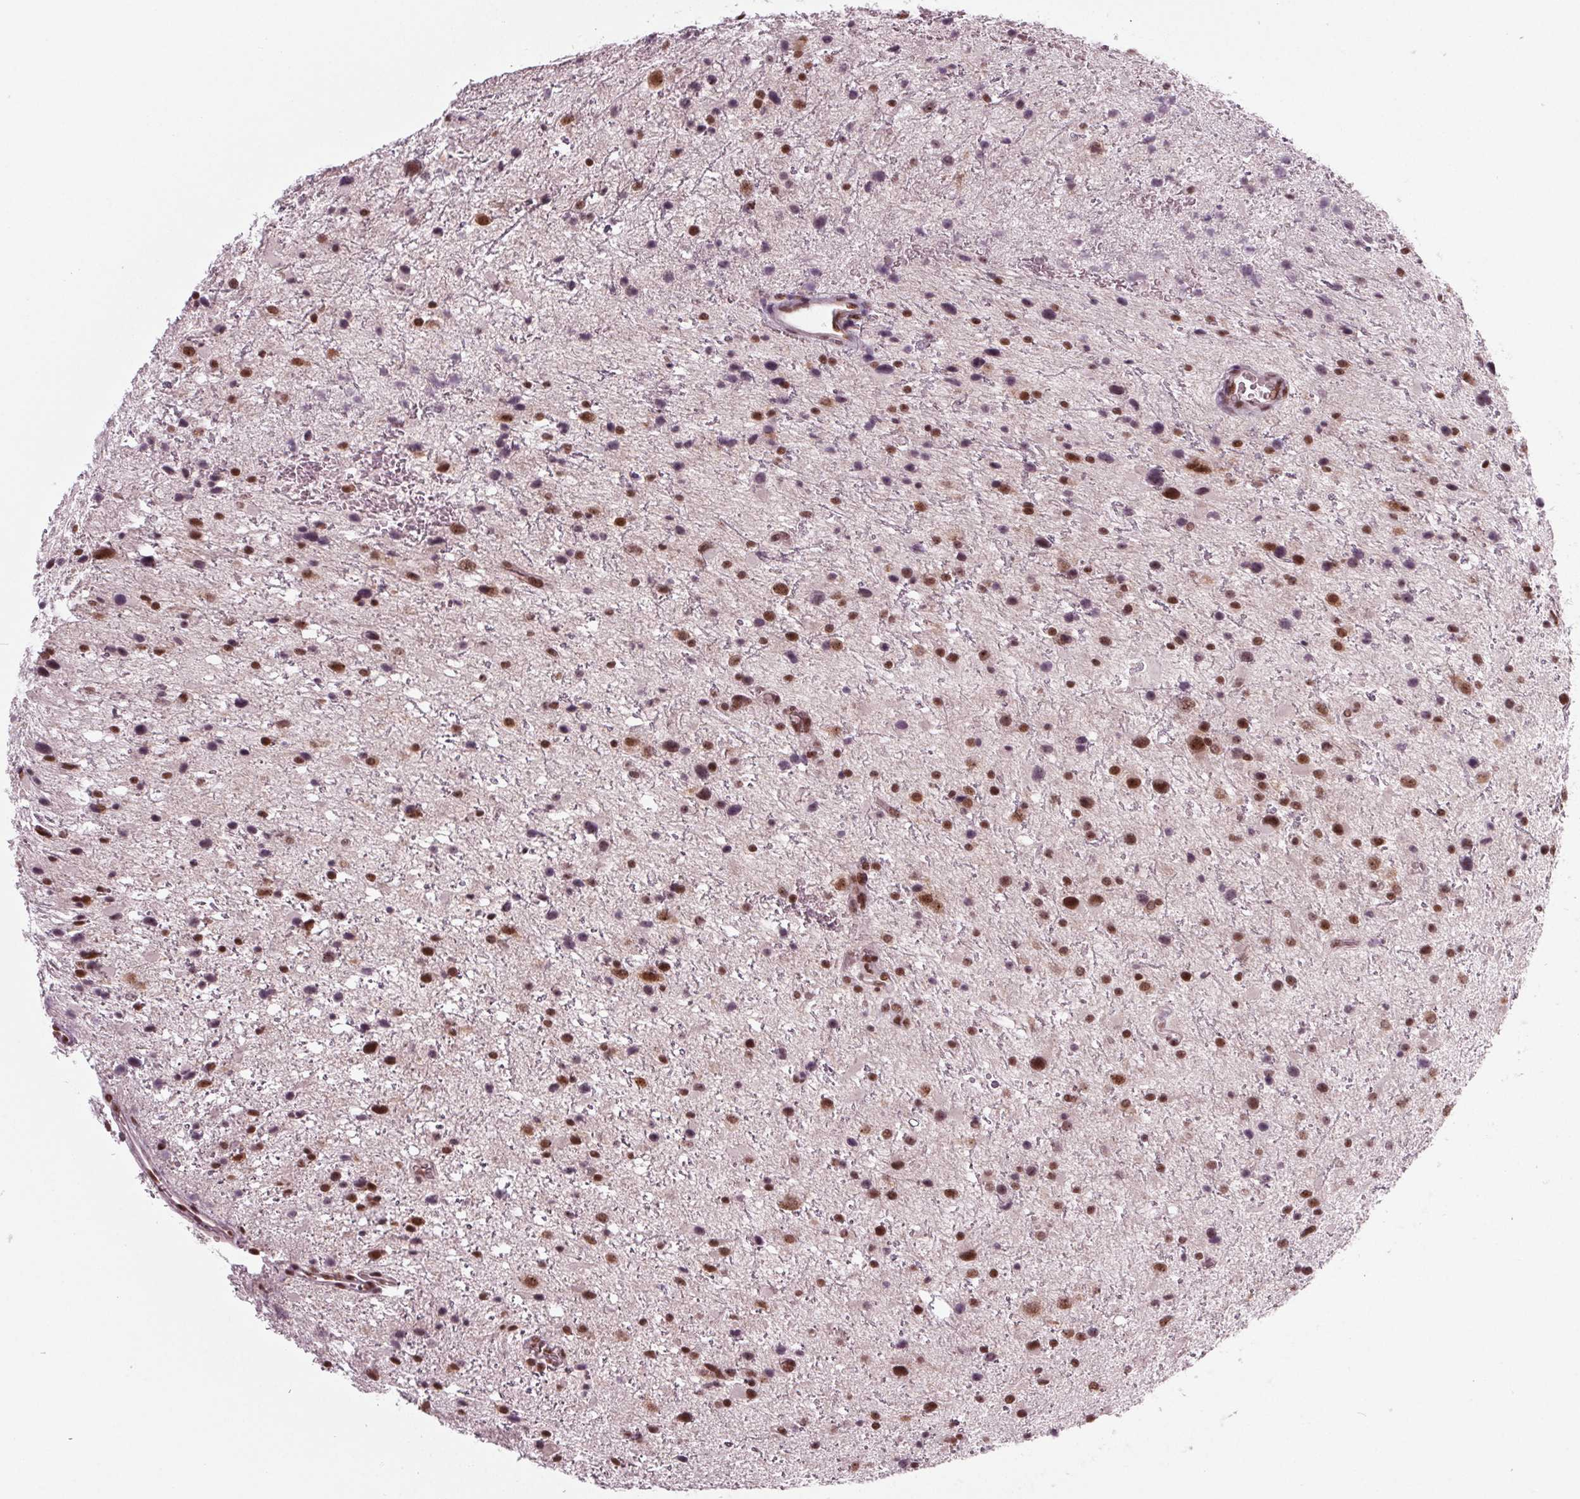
{"staining": {"intensity": "strong", "quantity": ">75%", "location": "nuclear"}, "tissue": "glioma", "cell_type": "Tumor cells", "image_type": "cancer", "snomed": [{"axis": "morphology", "description": "Glioma, malignant, Low grade"}, {"axis": "topography", "description": "Brain"}], "caption": "High-magnification brightfield microscopy of glioma stained with DAB (3,3'-diaminobenzidine) (brown) and counterstained with hematoxylin (blue). tumor cells exhibit strong nuclear staining is identified in about>75% of cells.", "gene": "DDX41", "patient": {"sex": "female", "age": 32}}